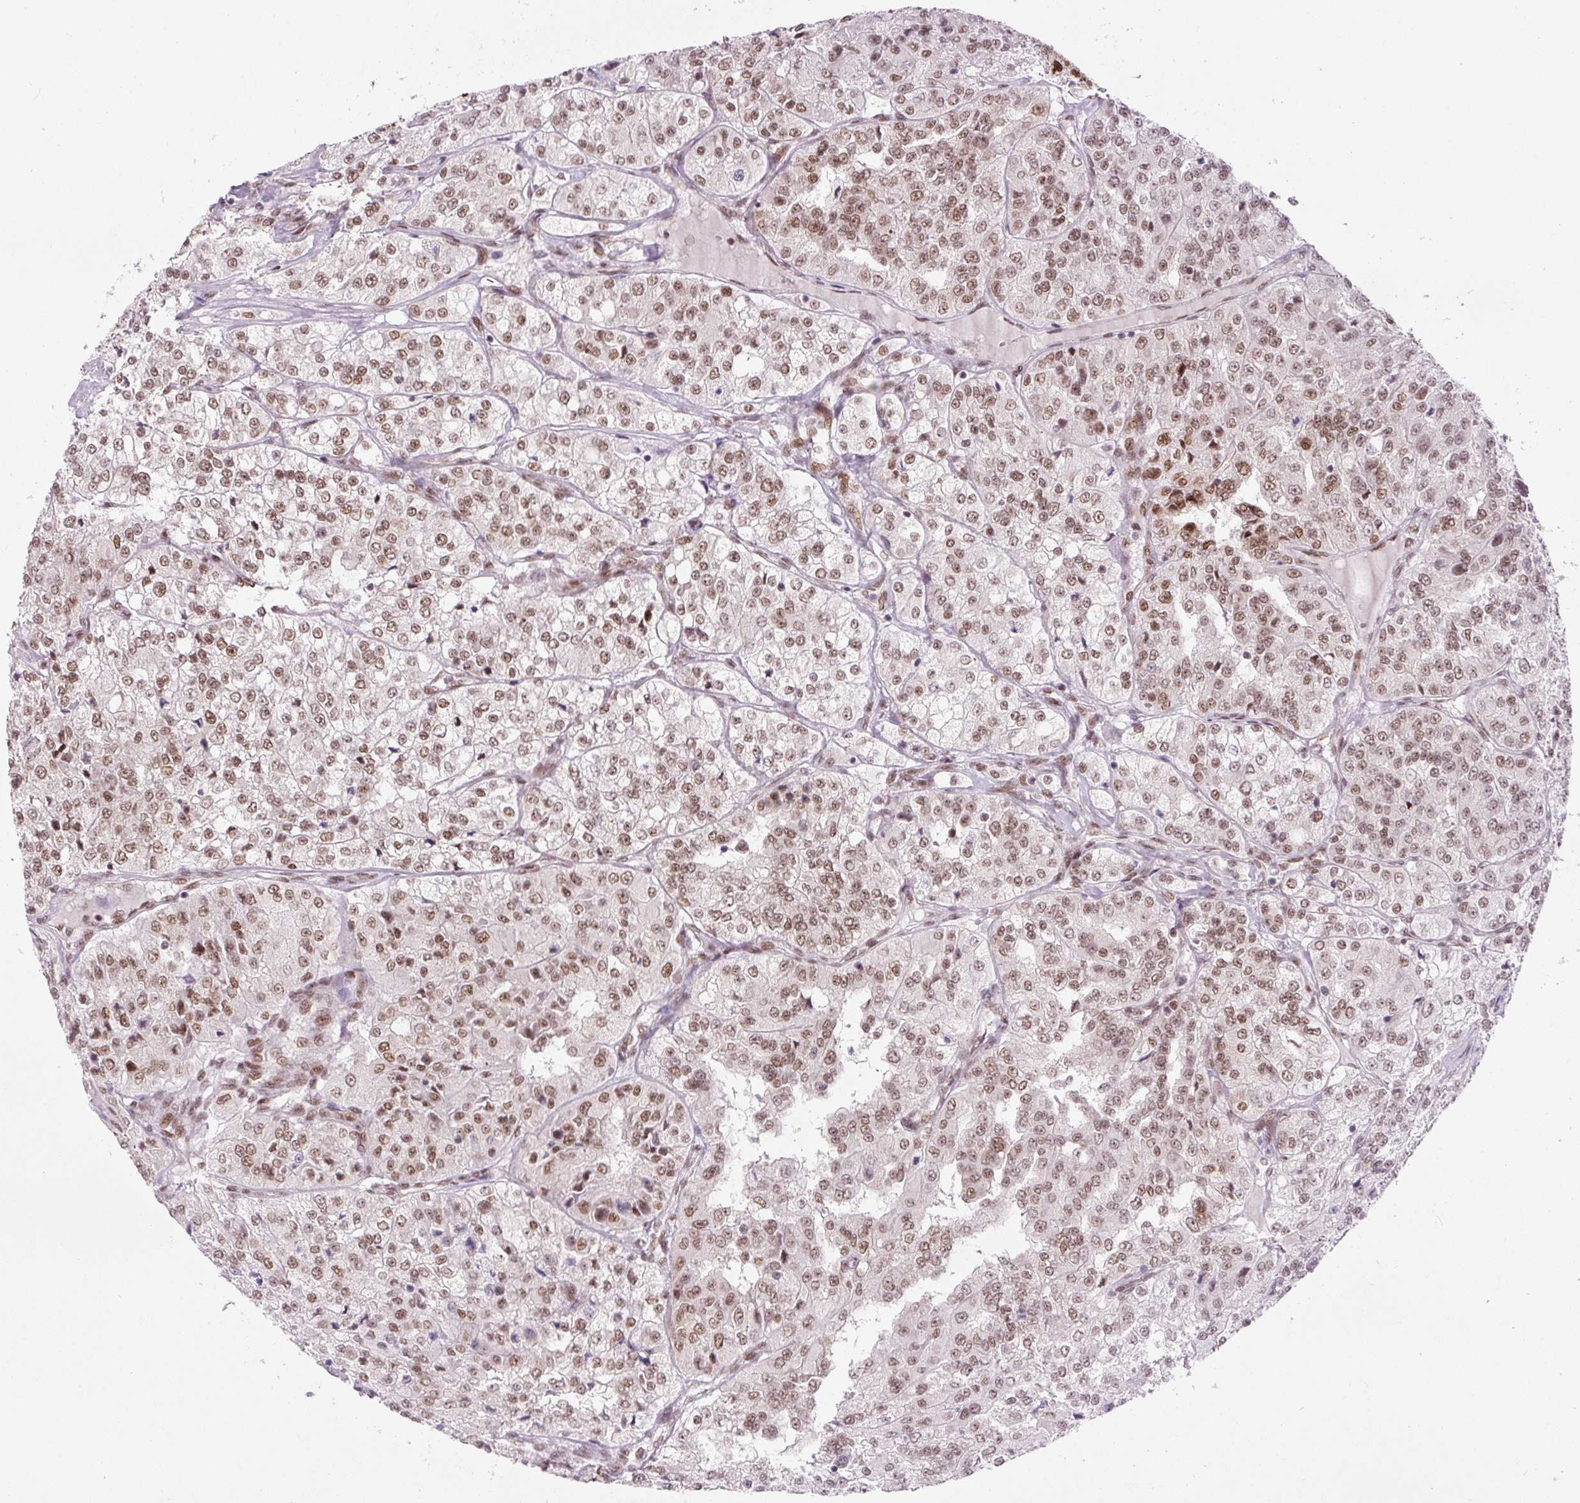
{"staining": {"intensity": "moderate", "quantity": ">75%", "location": "nuclear"}, "tissue": "renal cancer", "cell_type": "Tumor cells", "image_type": "cancer", "snomed": [{"axis": "morphology", "description": "Adenocarcinoma, NOS"}, {"axis": "topography", "description": "Kidney"}], "caption": "Approximately >75% of tumor cells in renal cancer exhibit moderate nuclear protein positivity as visualized by brown immunohistochemical staining.", "gene": "FUS", "patient": {"sex": "female", "age": 63}}